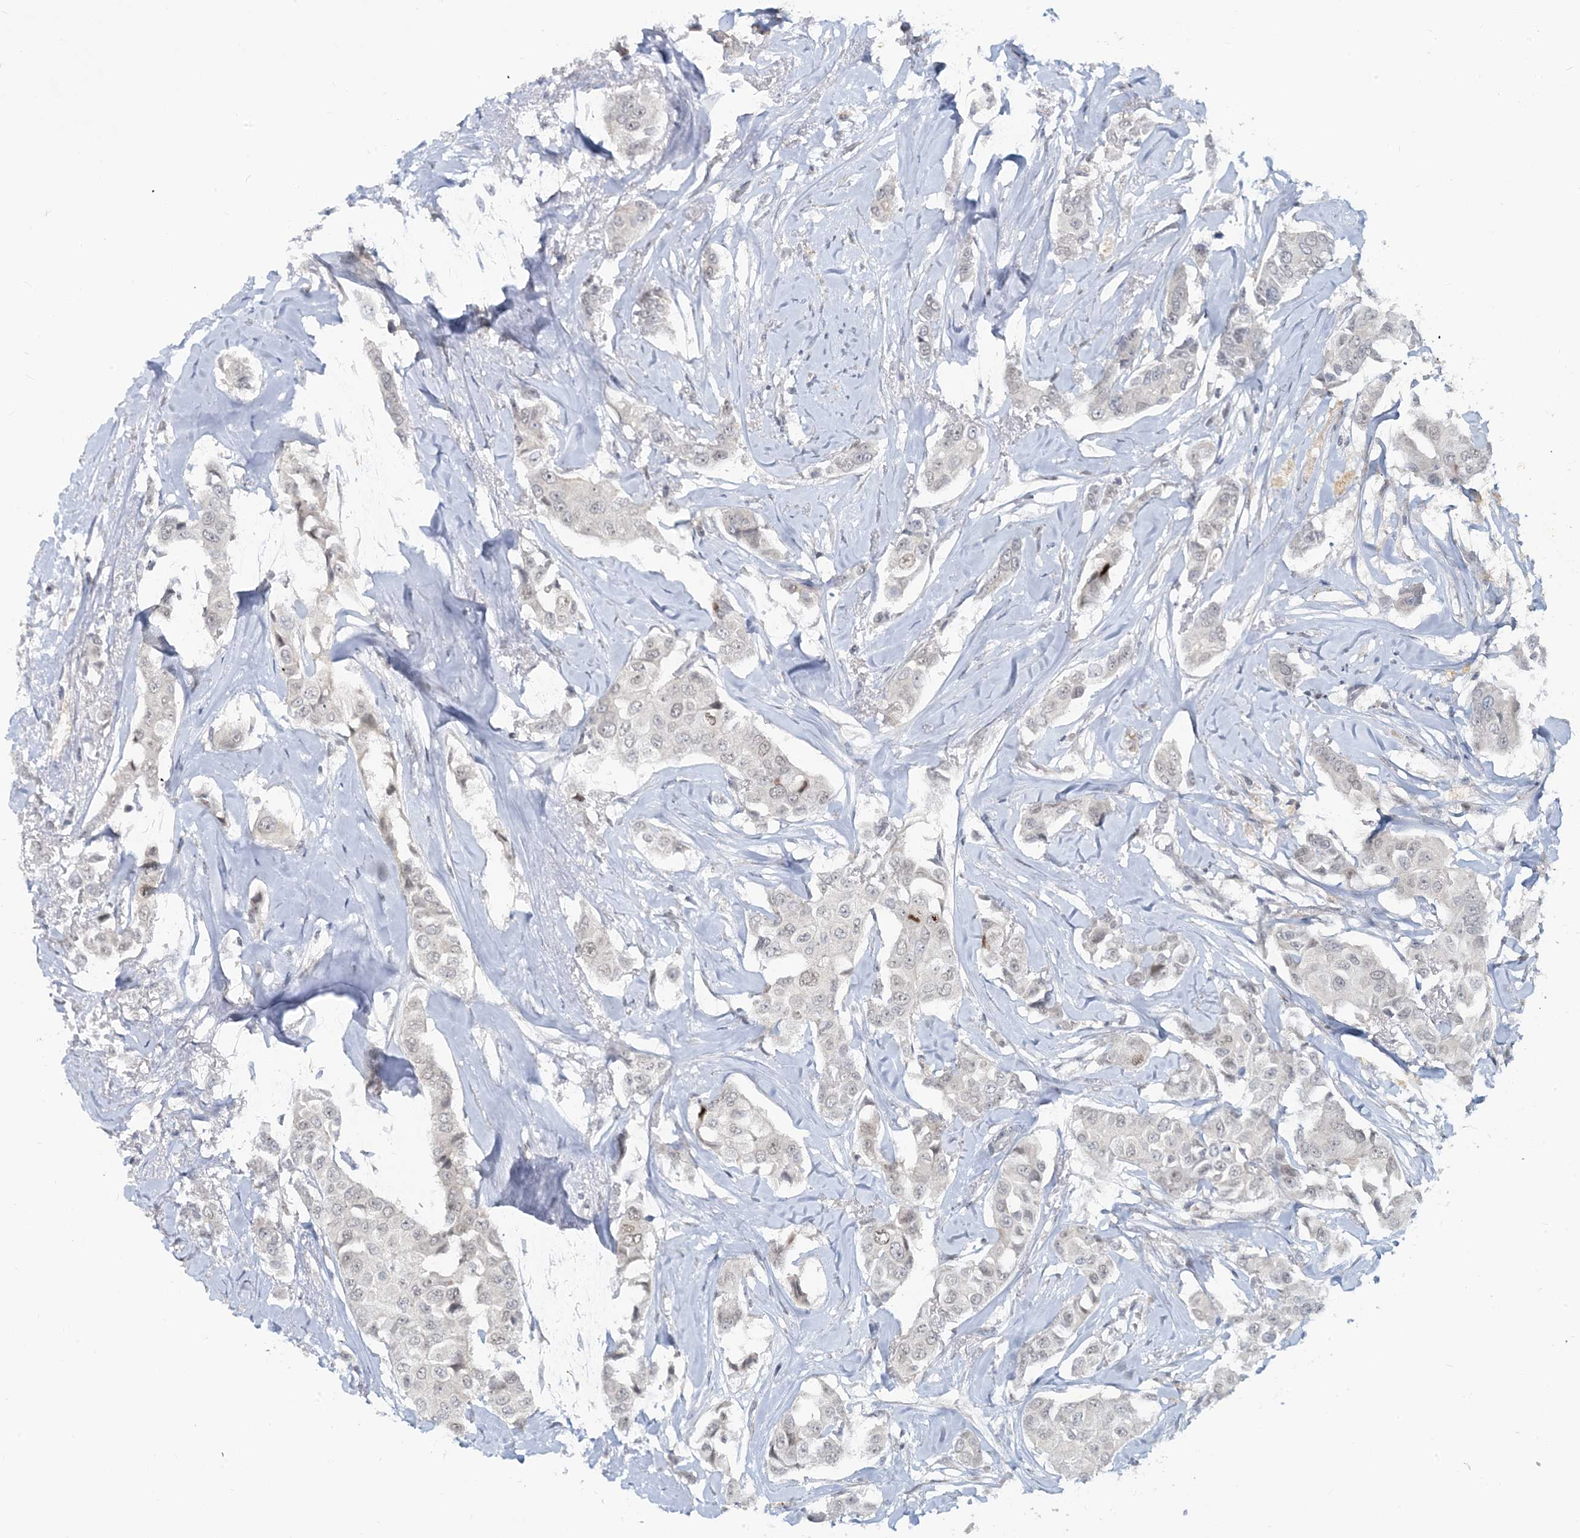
{"staining": {"intensity": "negative", "quantity": "none", "location": "none"}, "tissue": "breast cancer", "cell_type": "Tumor cells", "image_type": "cancer", "snomed": [{"axis": "morphology", "description": "Duct carcinoma"}, {"axis": "topography", "description": "Breast"}], "caption": "Tumor cells show no significant positivity in breast cancer.", "gene": "LEXM", "patient": {"sex": "female", "age": 80}}